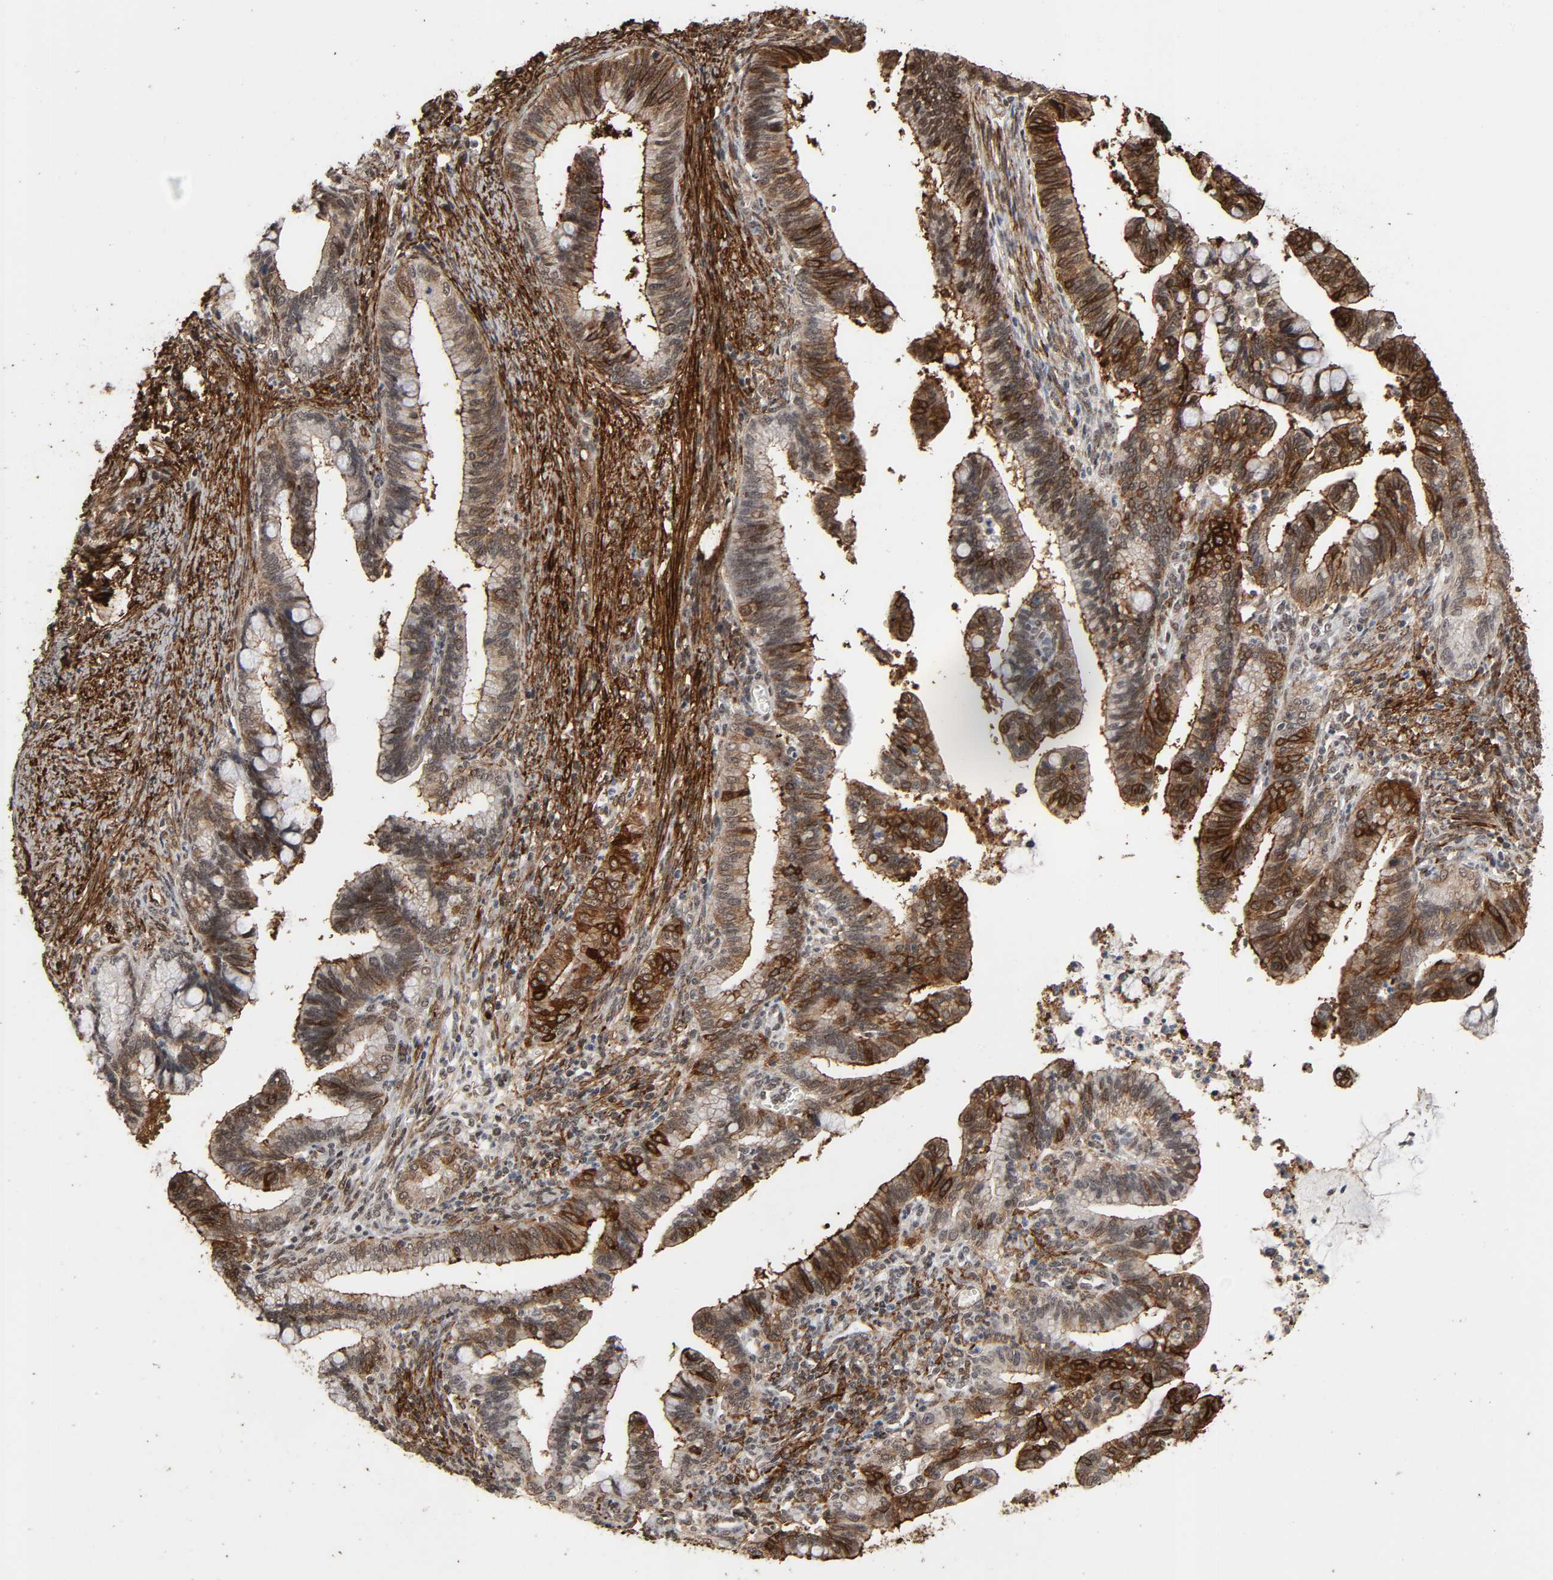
{"staining": {"intensity": "moderate", "quantity": "25%-75%", "location": "cytoplasmic/membranous,nuclear"}, "tissue": "cervical cancer", "cell_type": "Tumor cells", "image_type": "cancer", "snomed": [{"axis": "morphology", "description": "Adenocarcinoma, NOS"}, {"axis": "topography", "description": "Cervix"}], "caption": "This is a histology image of immunohistochemistry (IHC) staining of cervical cancer, which shows moderate expression in the cytoplasmic/membranous and nuclear of tumor cells.", "gene": "AHNAK2", "patient": {"sex": "female", "age": 36}}